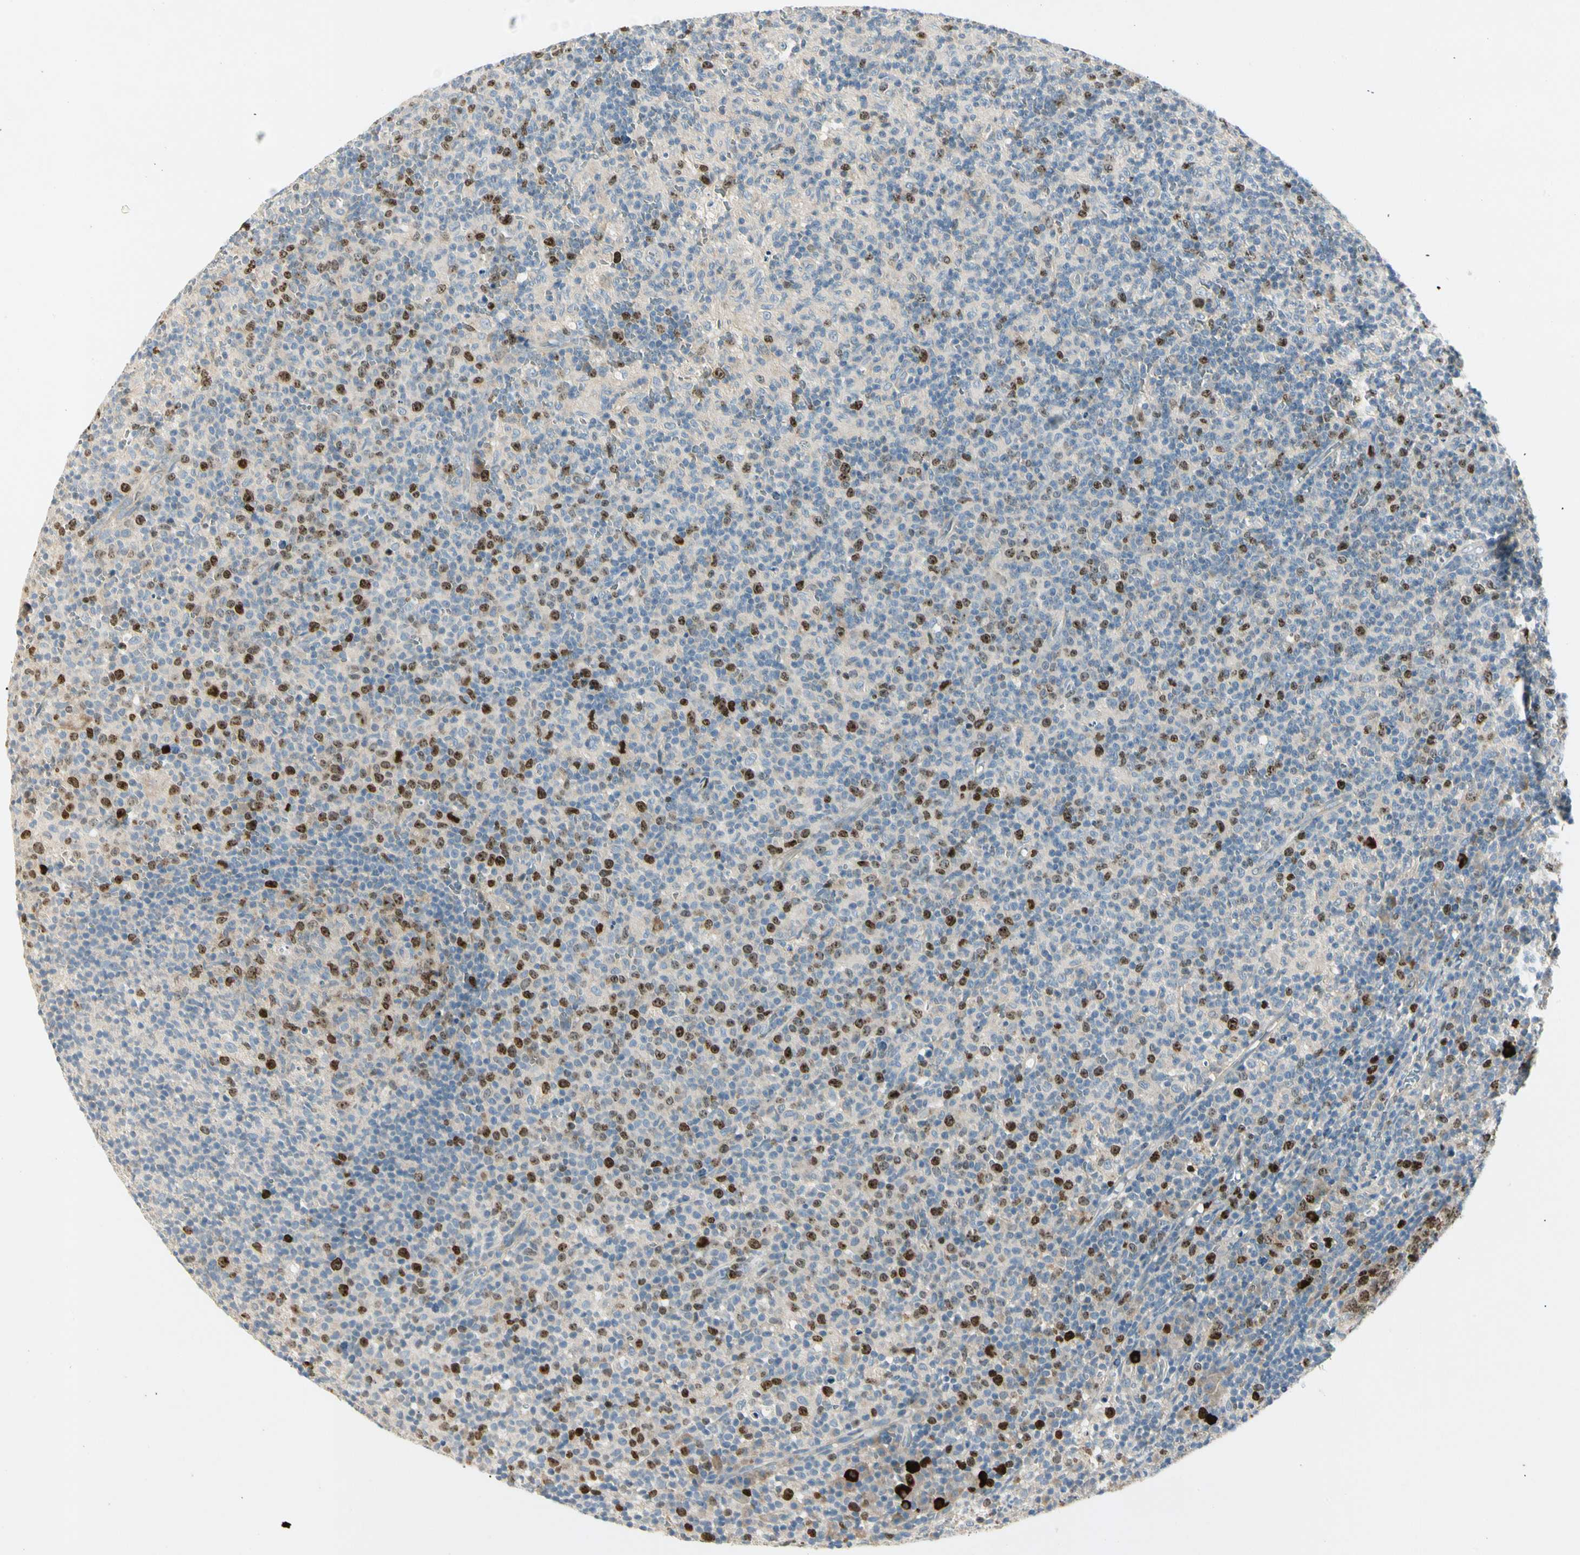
{"staining": {"intensity": "strong", "quantity": "25%-75%", "location": "nuclear"}, "tissue": "lymph node", "cell_type": "Germinal center cells", "image_type": "normal", "snomed": [{"axis": "morphology", "description": "Normal tissue, NOS"}, {"axis": "morphology", "description": "Inflammation, NOS"}, {"axis": "topography", "description": "Lymph node"}], "caption": "A micrograph of lymph node stained for a protein exhibits strong nuclear brown staining in germinal center cells.", "gene": "PITX1", "patient": {"sex": "male", "age": 55}}